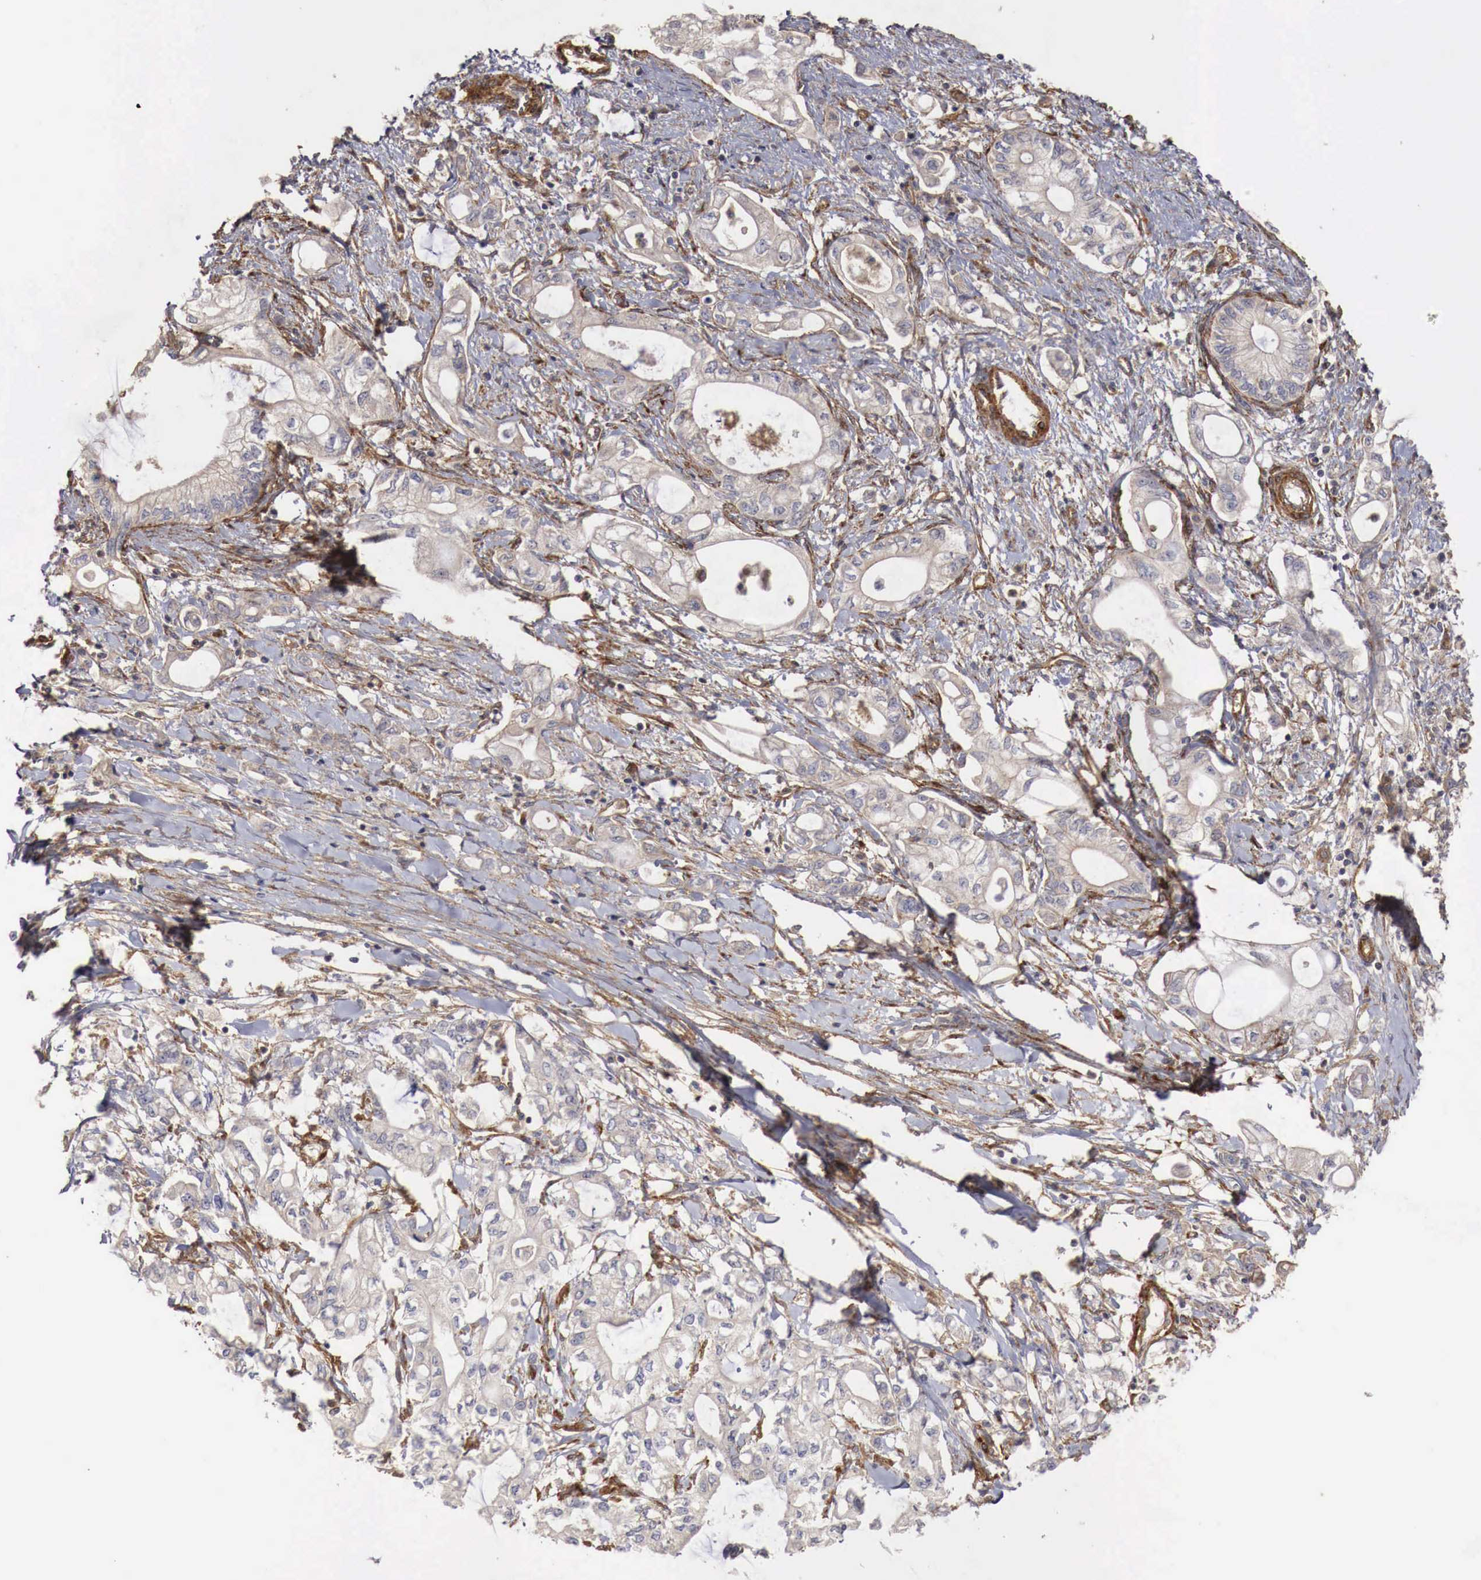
{"staining": {"intensity": "weak", "quantity": ">75%", "location": "cytoplasmic/membranous"}, "tissue": "pancreatic cancer", "cell_type": "Tumor cells", "image_type": "cancer", "snomed": [{"axis": "morphology", "description": "Adenocarcinoma, NOS"}, {"axis": "topography", "description": "Pancreas"}], "caption": "This photomicrograph demonstrates pancreatic adenocarcinoma stained with immunohistochemistry to label a protein in brown. The cytoplasmic/membranous of tumor cells show weak positivity for the protein. Nuclei are counter-stained blue.", "gene": "ARMCX4", "patient": {"sex": "male", "age": 79}}